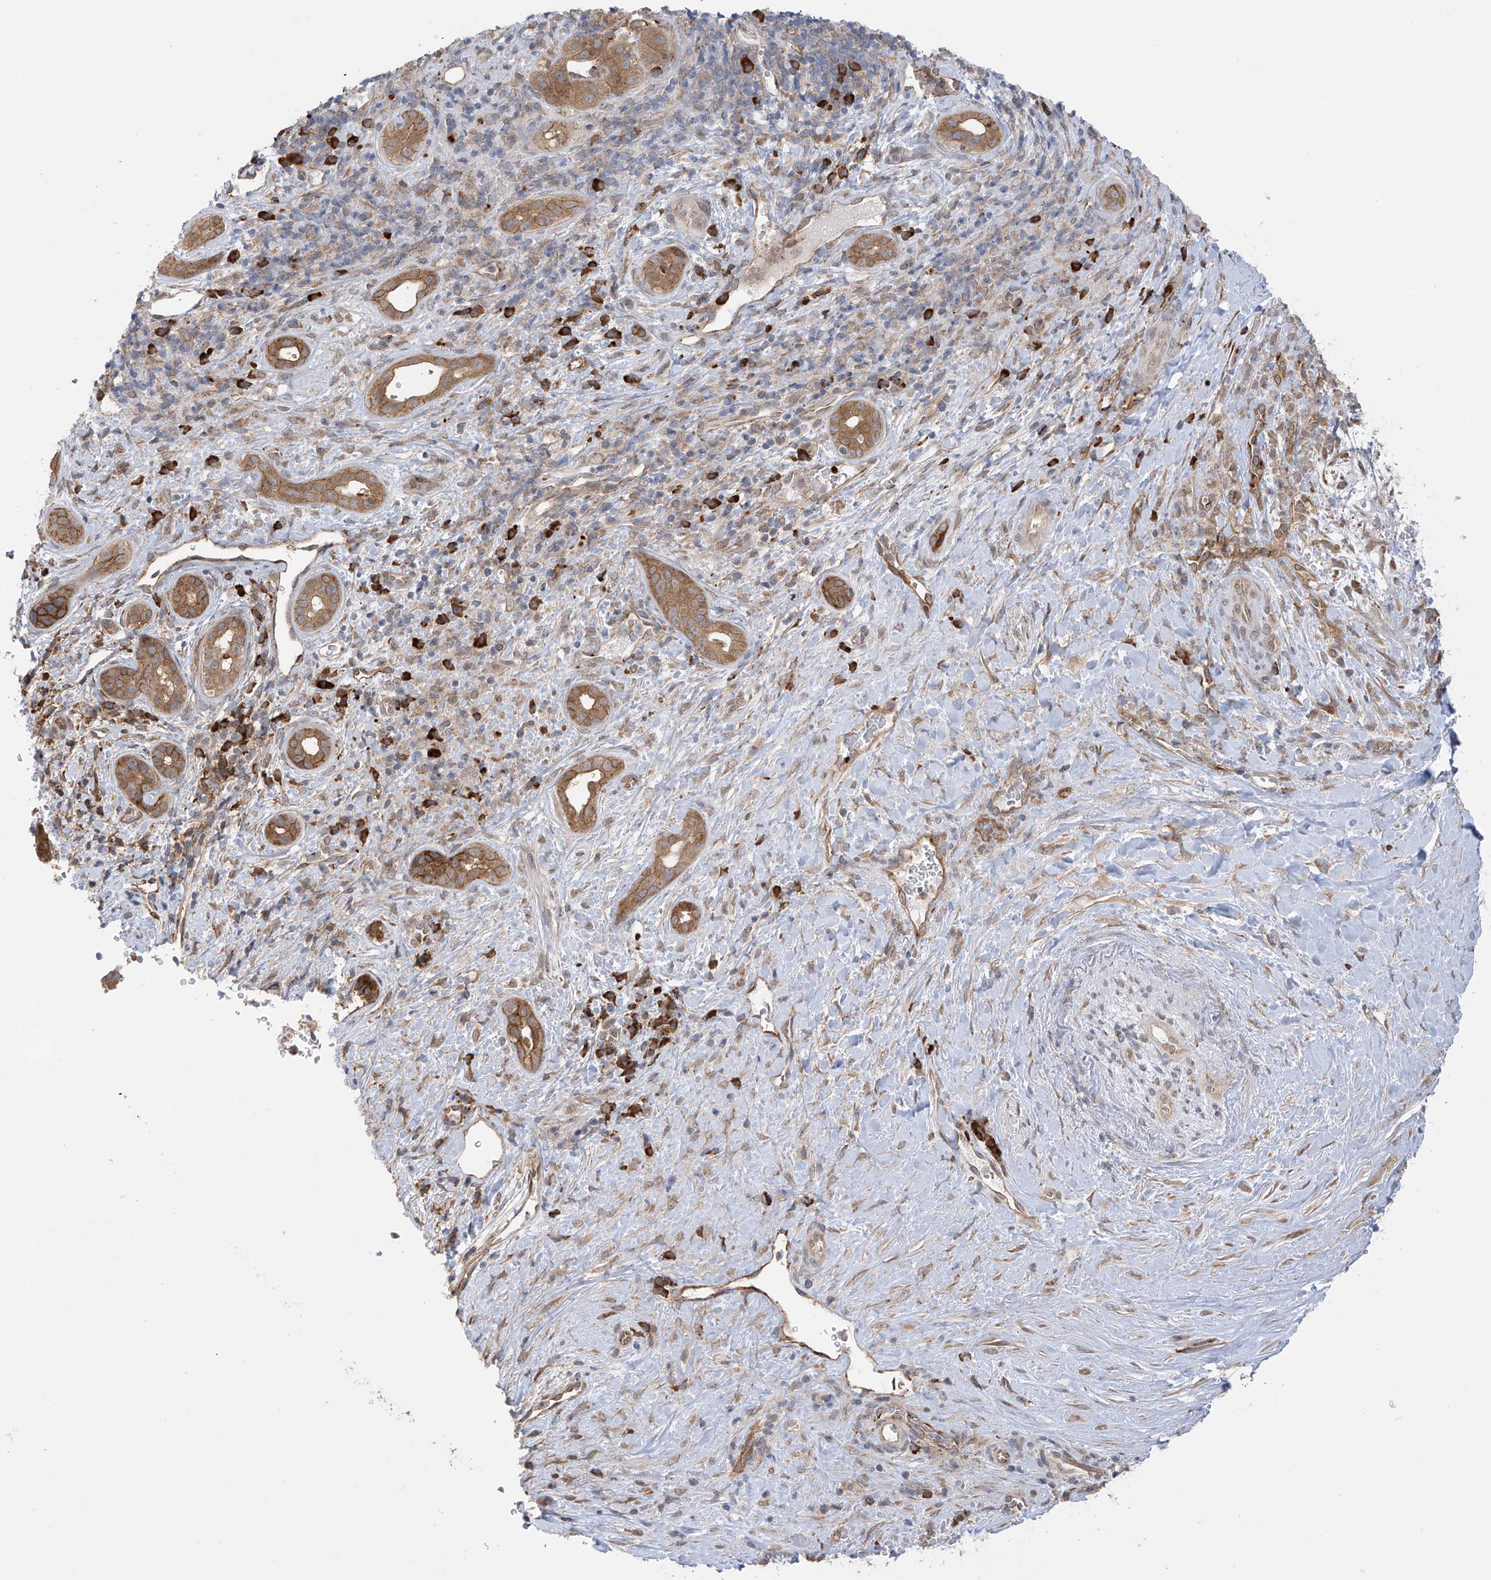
{"staining": {"intensity": "moderate", "quantity": ">75%", "location": "cytoplasmic/membranous"}, "tissue": "liver cancer", "cell_type": "Tumor cells", "image_type": "cancer", "snomed": [{"axis": "morphology", "description": "Cholangiocarcinoma"}, {"axis": "topography", "description": "Liver"}], "caption": "Liver cancer stained with a brown dye reveals moderate cytoplasmic/membranous positive positivity in approximately >75% of tumor cells.", "gene": "KIAA1522", "patient": {"sex": "female", "age": 75}}